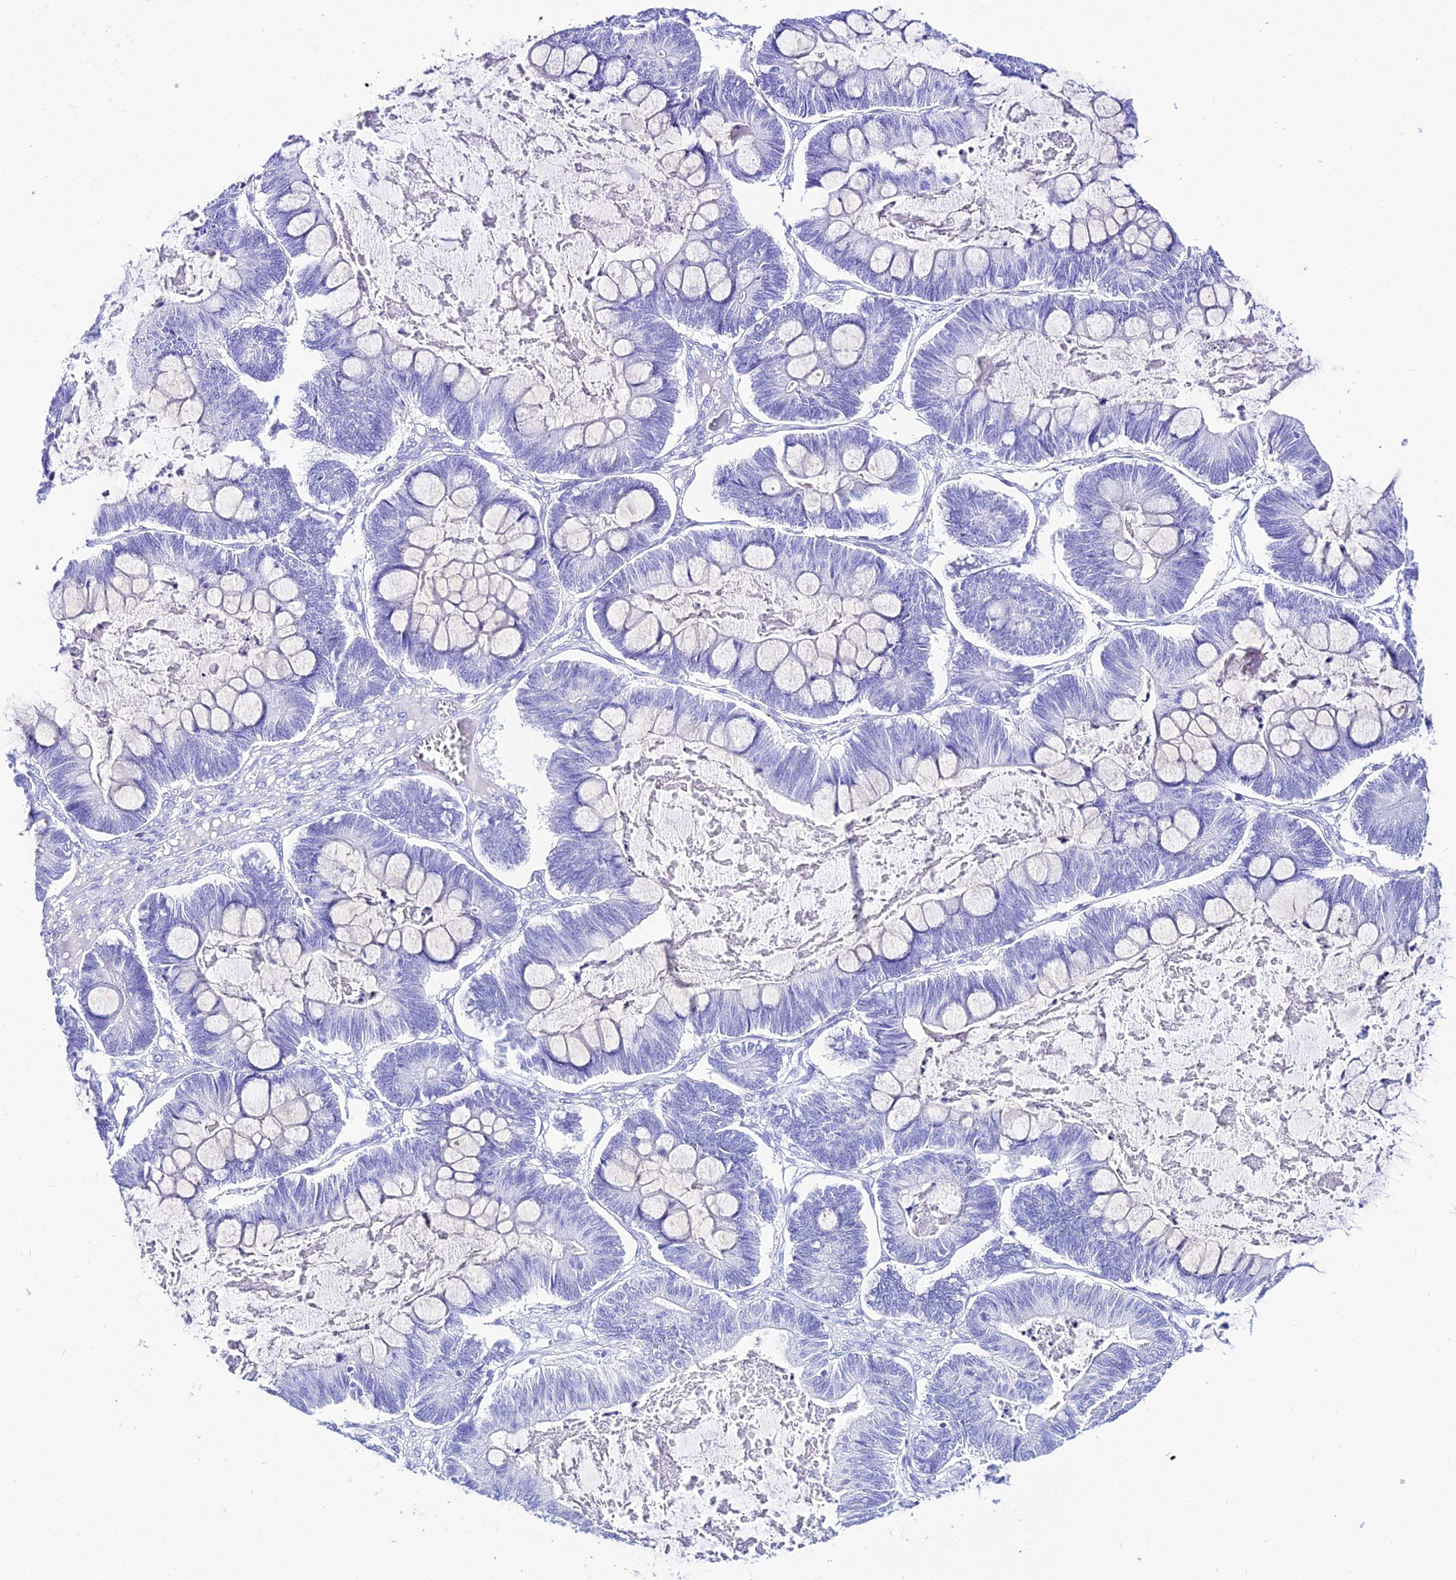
{"staining": {"intensity": "negative", "quantity": "none", "location": "none"}, "tissue": "ovarian cancer", "cell_type": "Tumor cells", "image_type": "cancer", "snomed": [{"axis": "morphology", "description": "Cystadenocarcinoma, mucinous, NOS"}, {"axis": "topography", "description": "Ovary"}], "caption": "This is a histopathology image of immunohistochemistry (IHC) staining of ovarian cancer (mucinous cystadenocarcinoma), which shows no staining in tumor cells.", "gene": "TRMT44", "patient": {"sex": "female", "age": 61}}